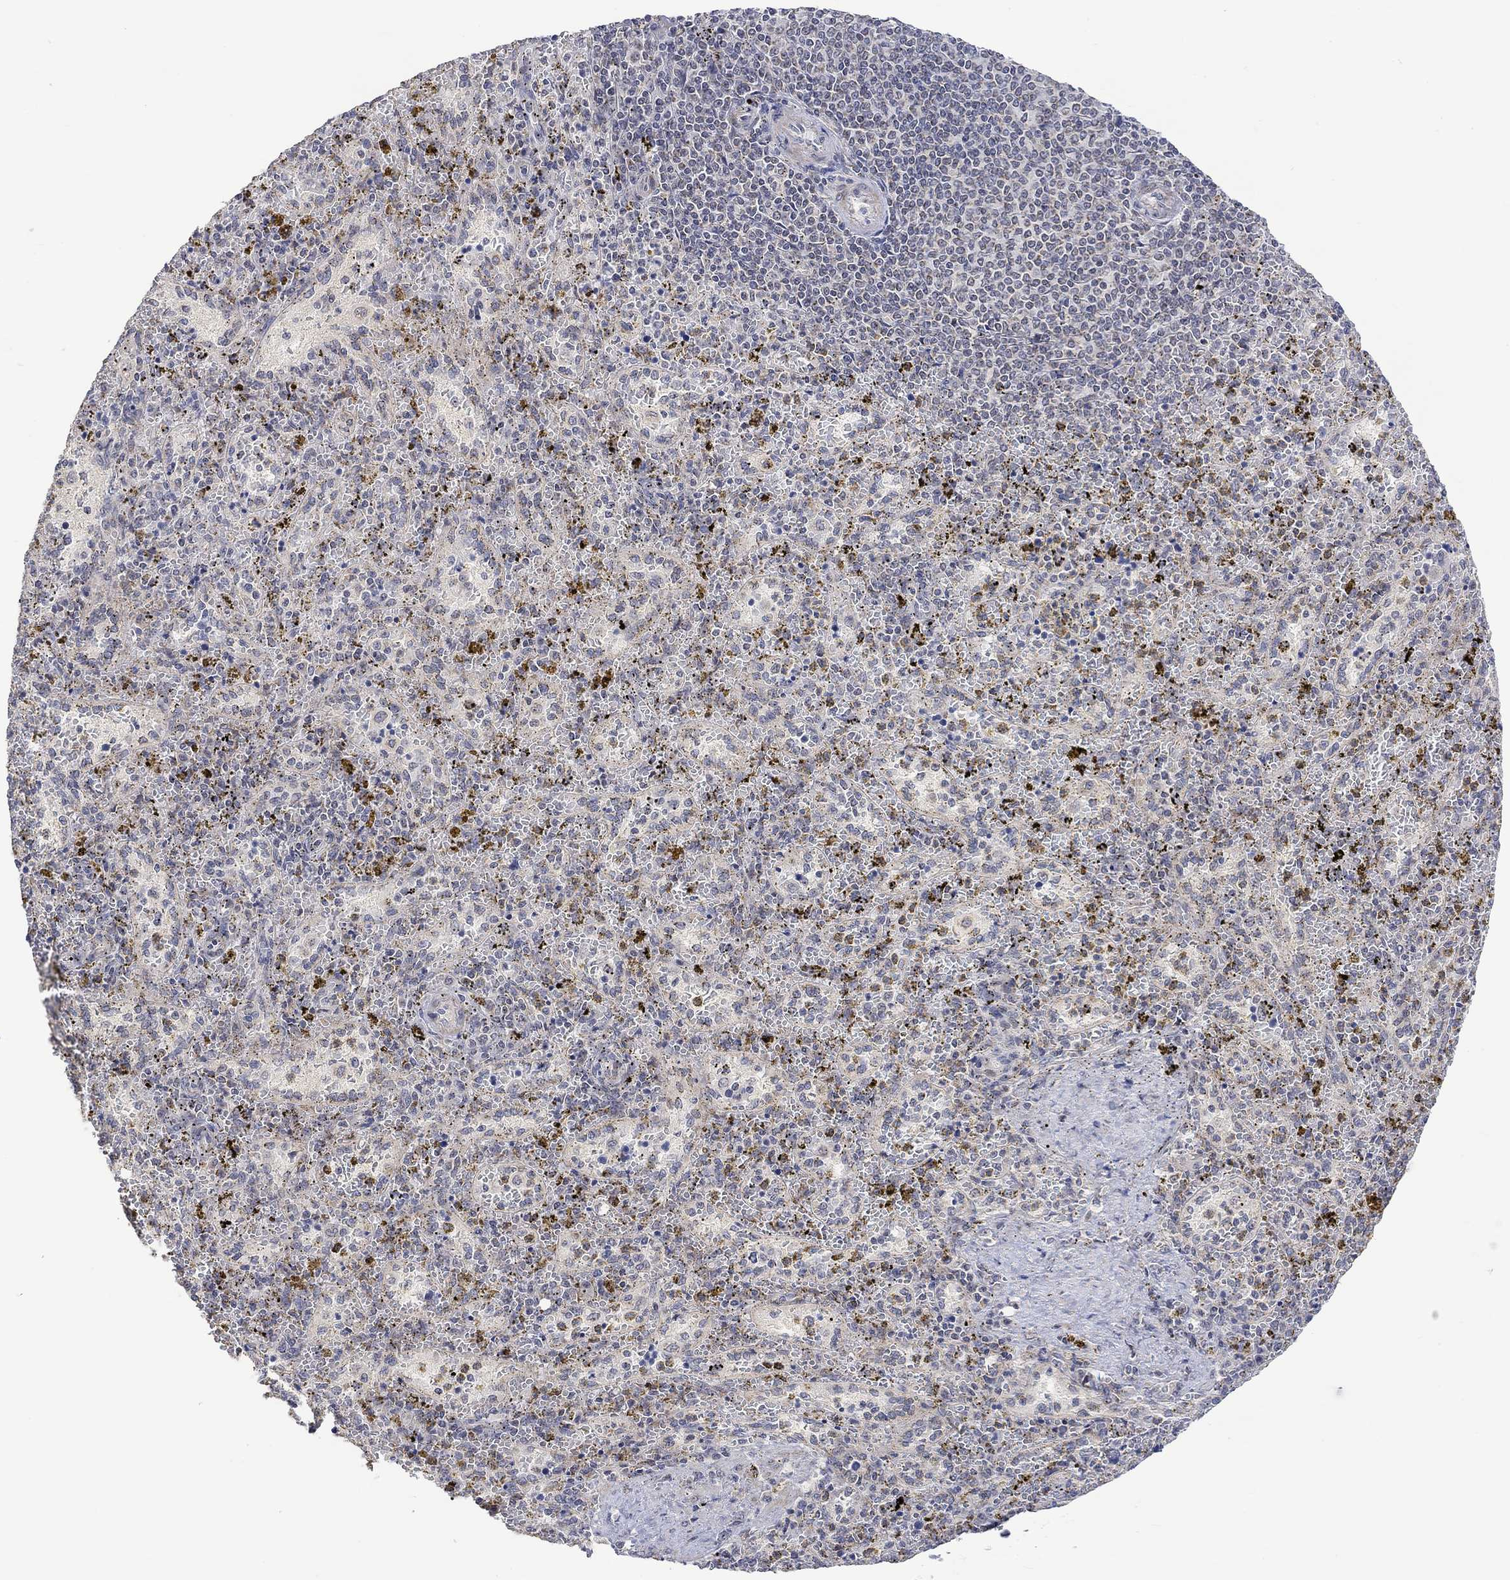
{"staining": {"intensity": "negative", "quantity": "none", "location": "none"}, "tissue": "spleen", "cell_type": "Cells in red pulp", "image_type": "normal", "snomed": [{"axis": "morphology", "description": "Normal tissue, NOS"}, {"axis": "topography", "description": "Spleen"}], "caption": "A histopathology image of spleen stained for a protein demonstrates no brown staining in cells in red pulp.", "gene": "SLC48A1", "patient": {"sex": "female", "age": 50}}